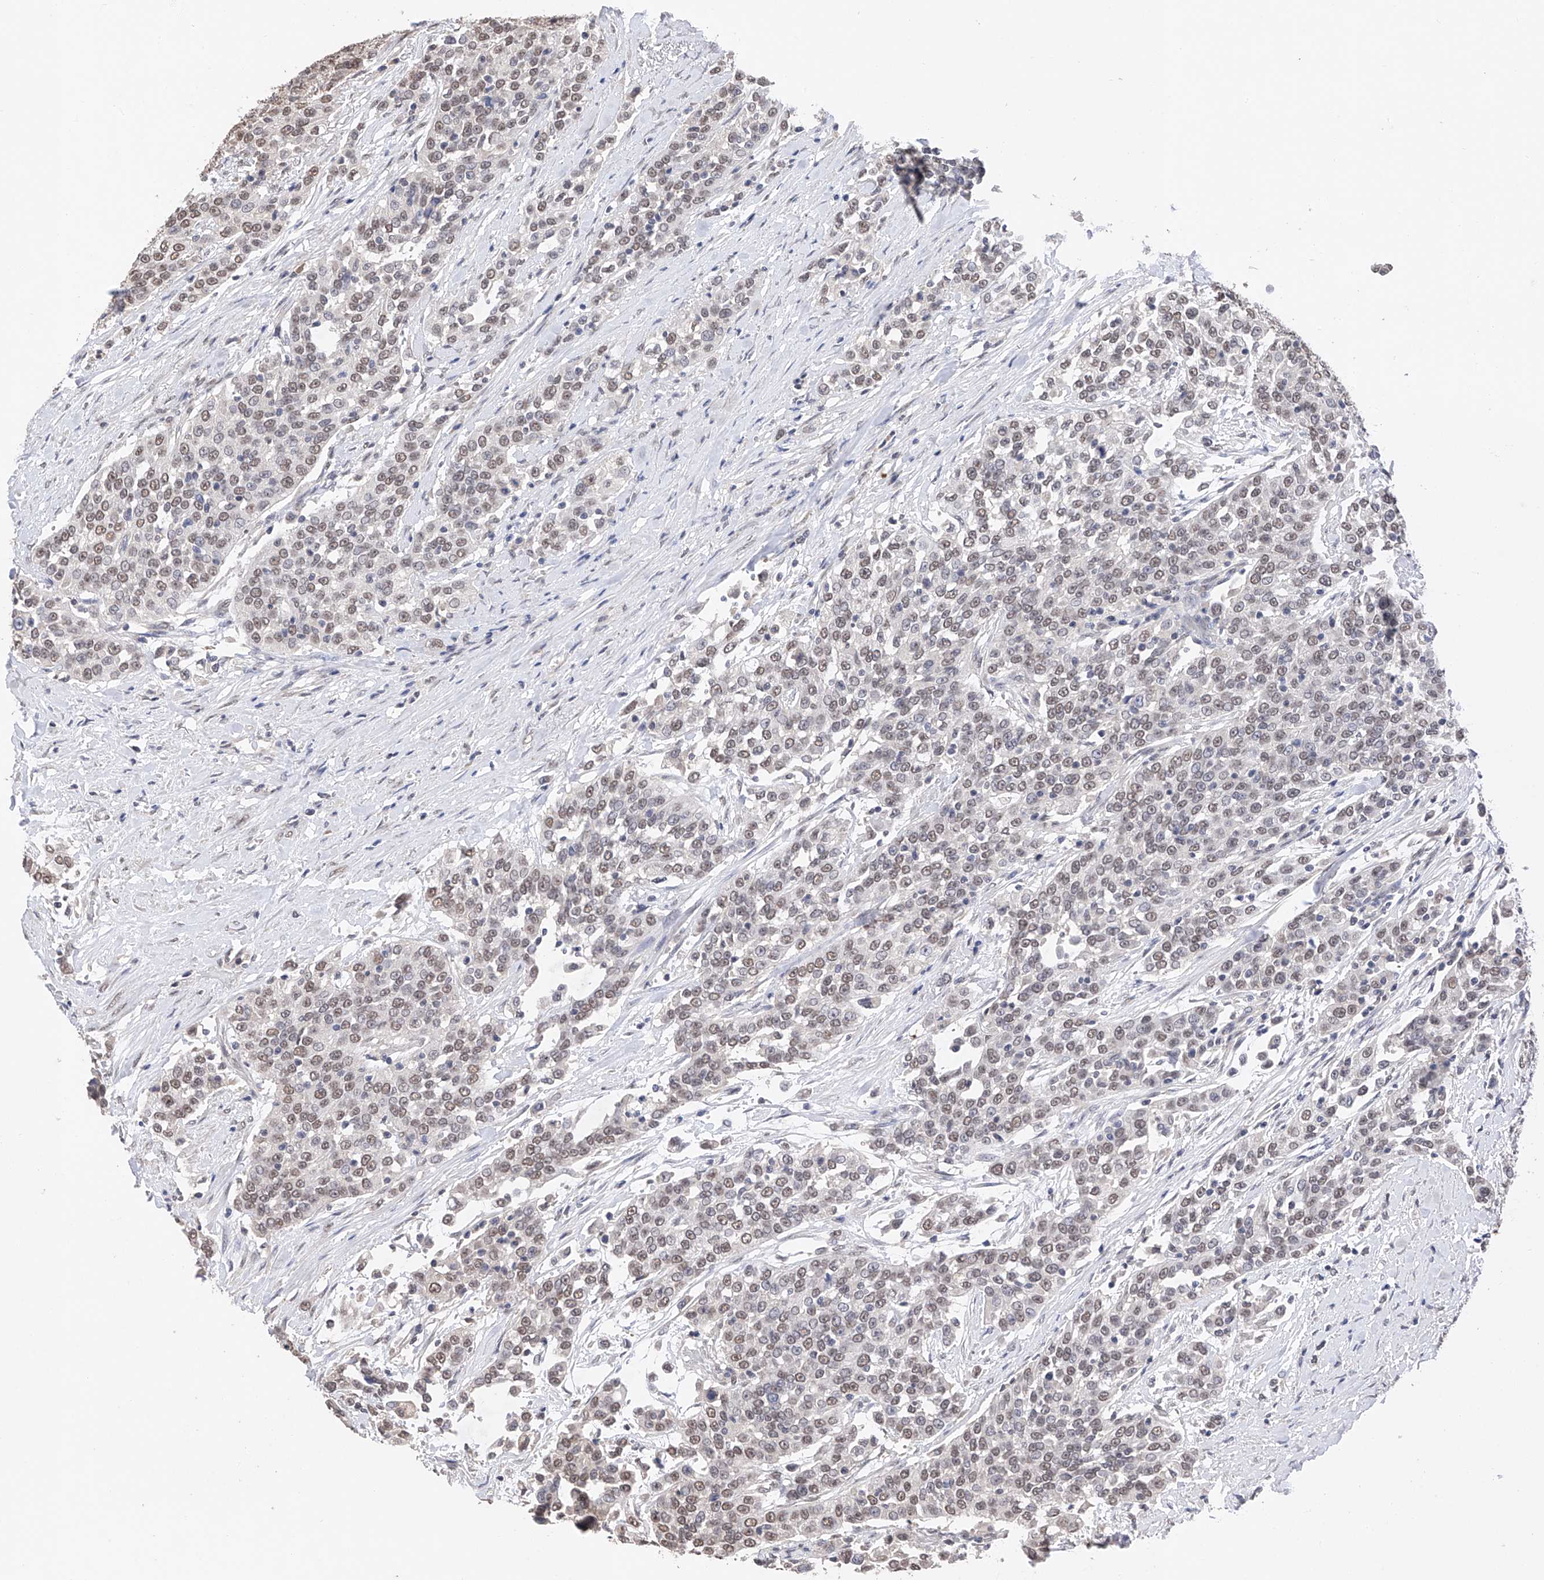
{"staining": {"intensity": "weak", "quantity": ">75%", "location": "nuclear"}, "tissue": "urothelial cancer", "cell_type": "Tumor cells", "image_type": "cancer", "snomed": [{"axis": "morphology", "description": "Urothelial carcinoma, High grade"}, {"axis": "topography", "description": "Urinary bladder"}], "caption": "The histopathology image displays immunohistochemical staining of high-grade urothelial carcinoma. There is weak nuclear expression is identified in about >75% of tumor cells.", "gene": "DMAP1", "patient": {"sex": "female", "age": 80}}